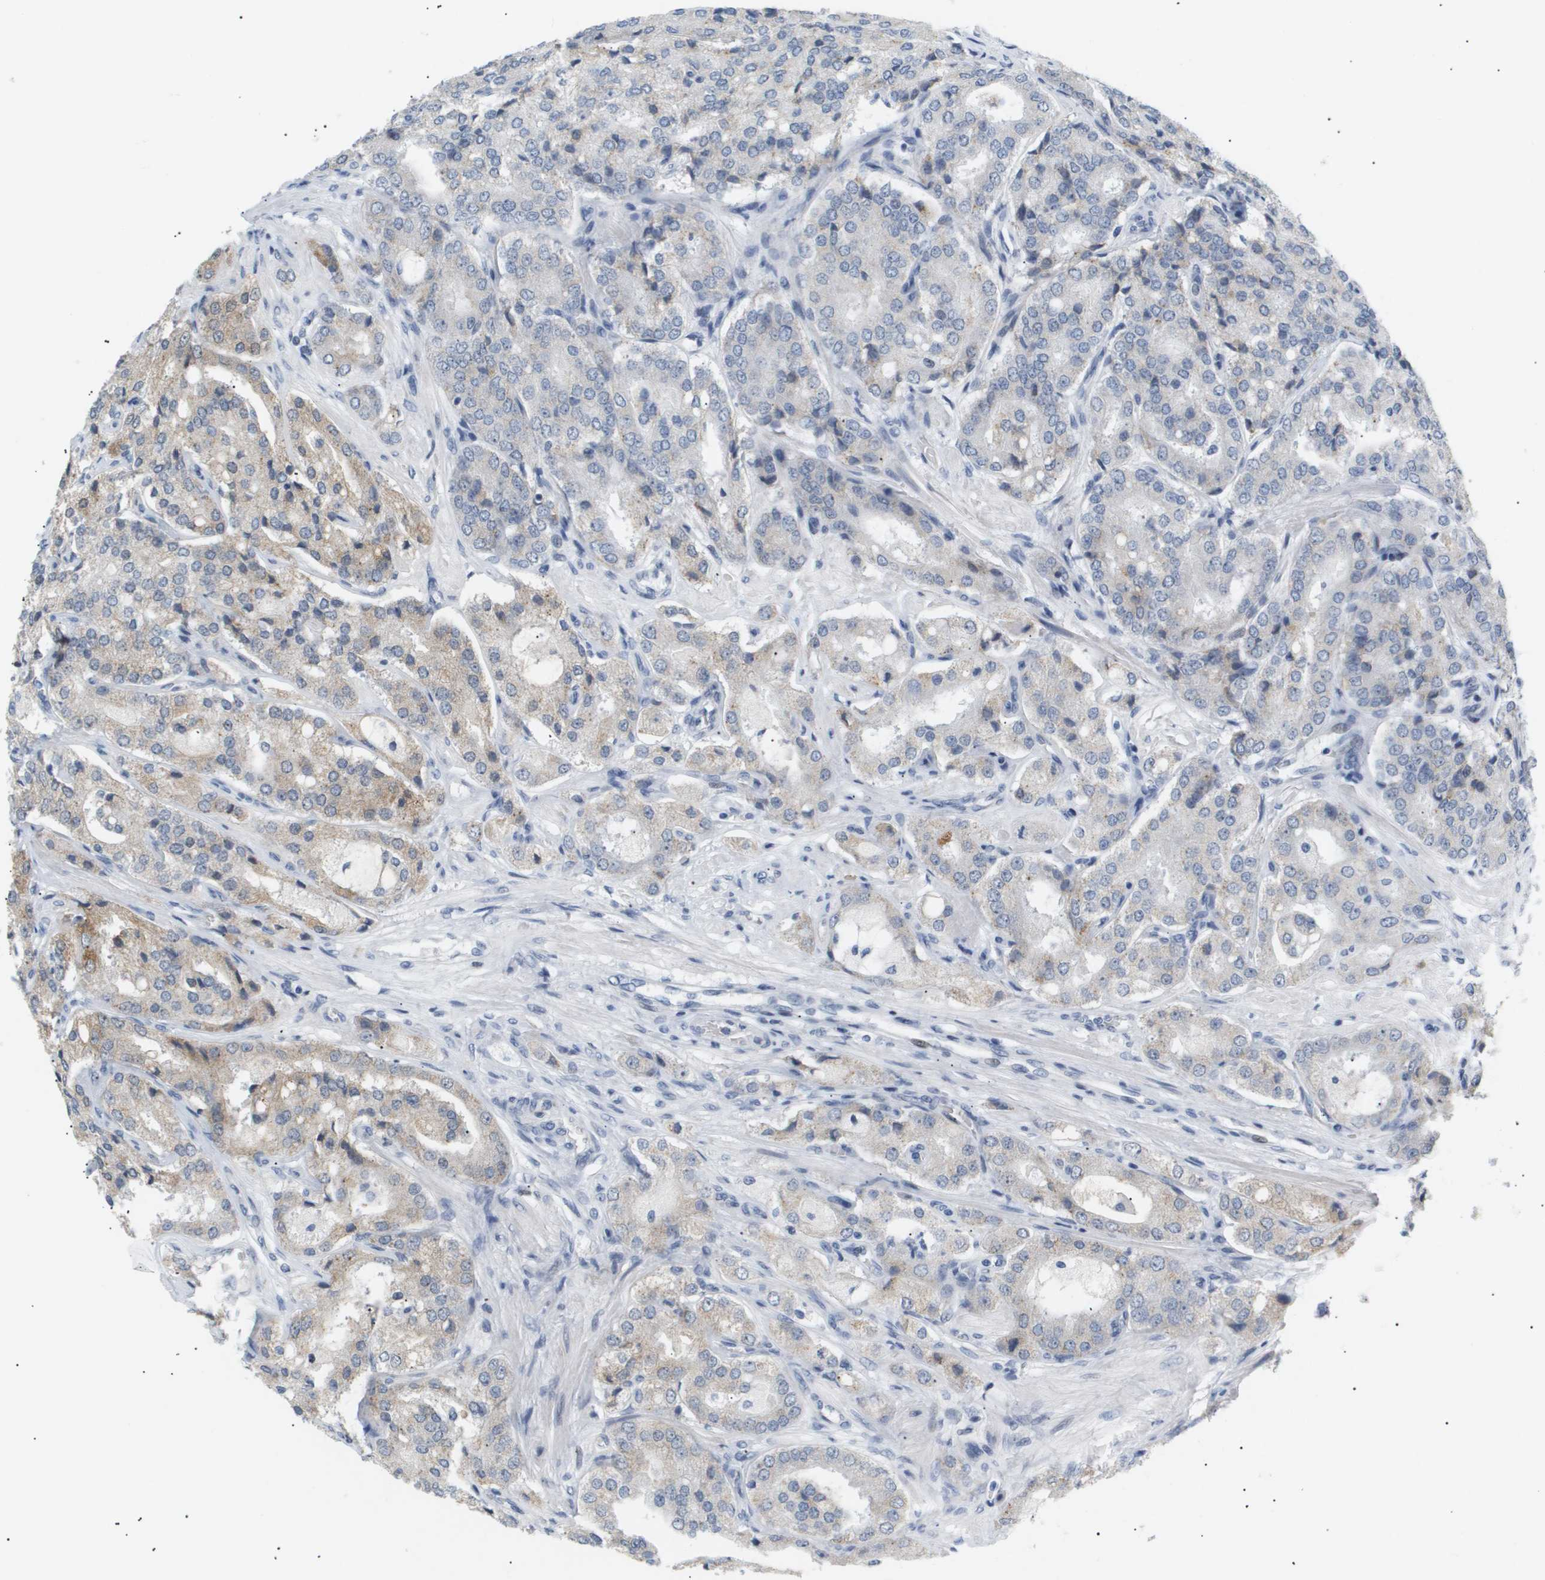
{"staining": {"intensity": "weak", "quantity": "<25%", "location": "cytoplasmic/membranous"}, "tissue": "prostate cancer", "cell_type": "Tumor cells", "image_type": "cancer", "snomed": [{"axis": "morphology", "description": "Adenocarcinoma, High grade"}, {"axis": "topography", "description": "Prostate"}], "caption": "A high-resolution image shows immunohistochemistry staining of prostate cancer, which shows no significant staining in tumor cells.", "gene": "PPARD", "patient": {"sex": "male", "age": 65}}